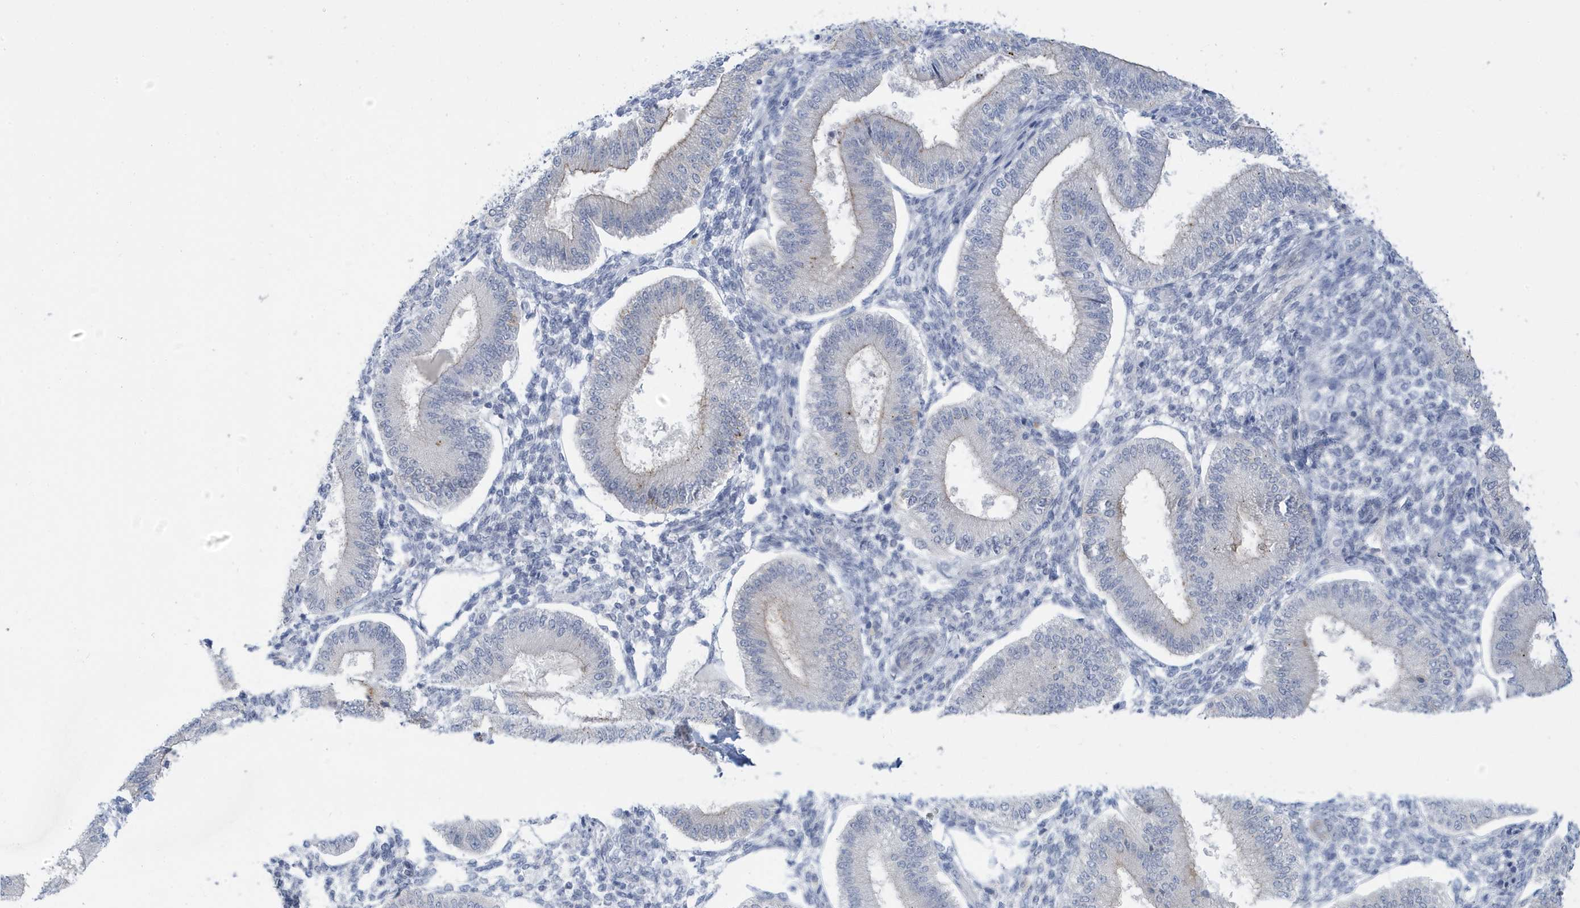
{"staining": {"intensity": "negative", "quantity": "none", "location": "none"}, "tissue": "endometrium", "cell_type": "Cells in endometrial stroma", "image_type": "normal", "snomed": [{"axis": "morphology", "description": "Normal tissue, NOS"}, {"axis": "topography", "description": "Endometrium"}], "caption": "Cells in endometrial stroma are negative for brown protein staining in normal endometrium. The staining is performed using DAB brown chromogen with nuclei counter-stained in using hematoxylin.", "gene": "PERM1", "patient": {"sex": "female", "age": 39}}